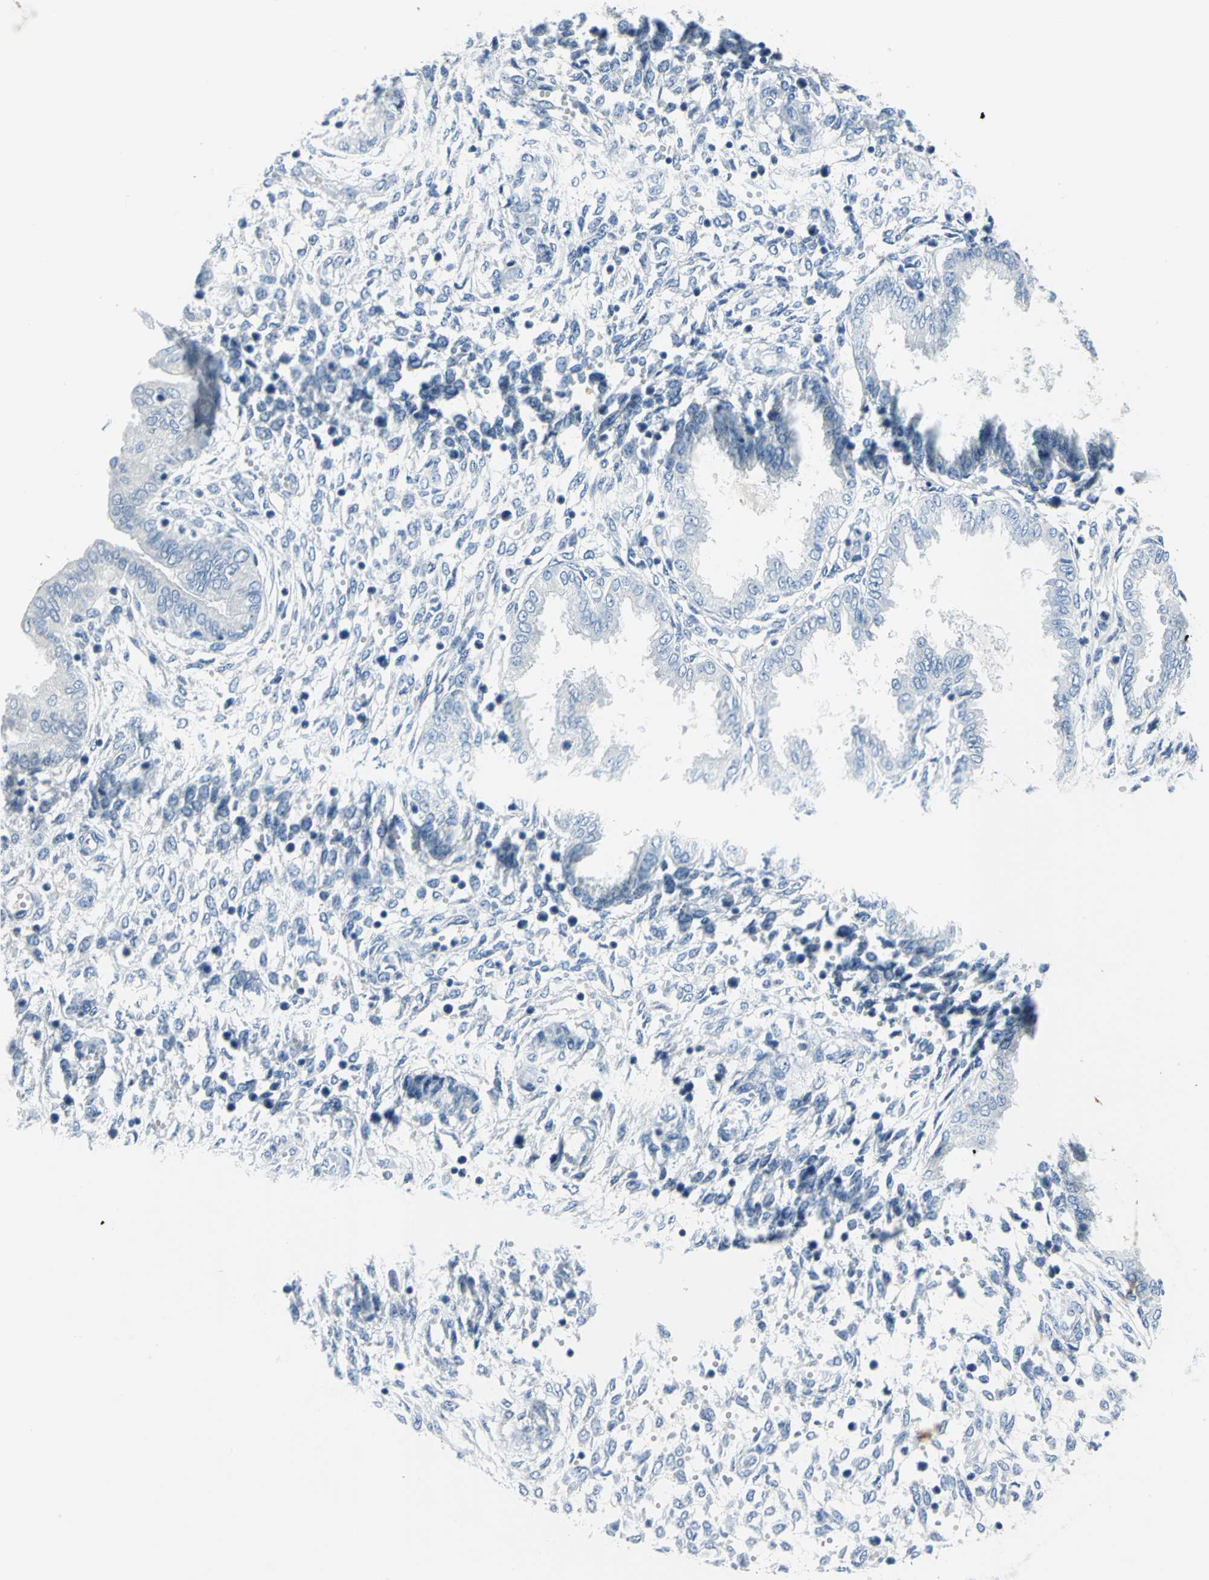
{"staining": {"intensity": "negative", "quantity": "none", "location": "none"}, "tissue": "endometrium", "cell_type": "Cells in endometrial stroma", "image_type": "normal", "snomed": [{"axis": "morphology", "description": "Normal tissue, NOS"}, {"axis": "topography", "description": "Endometrium"}], "caption": "This is a image of IHC staining of normal endometrium, which shows no staining in cells in endometrial stroma. The staining is performed using DAB (3,3'-diaminobenzidine) brown chromogen with nuclei counter-stained in using hematoxylin.", "gene": "PKLR", "patient": {"sex": "female", "age": 33}}